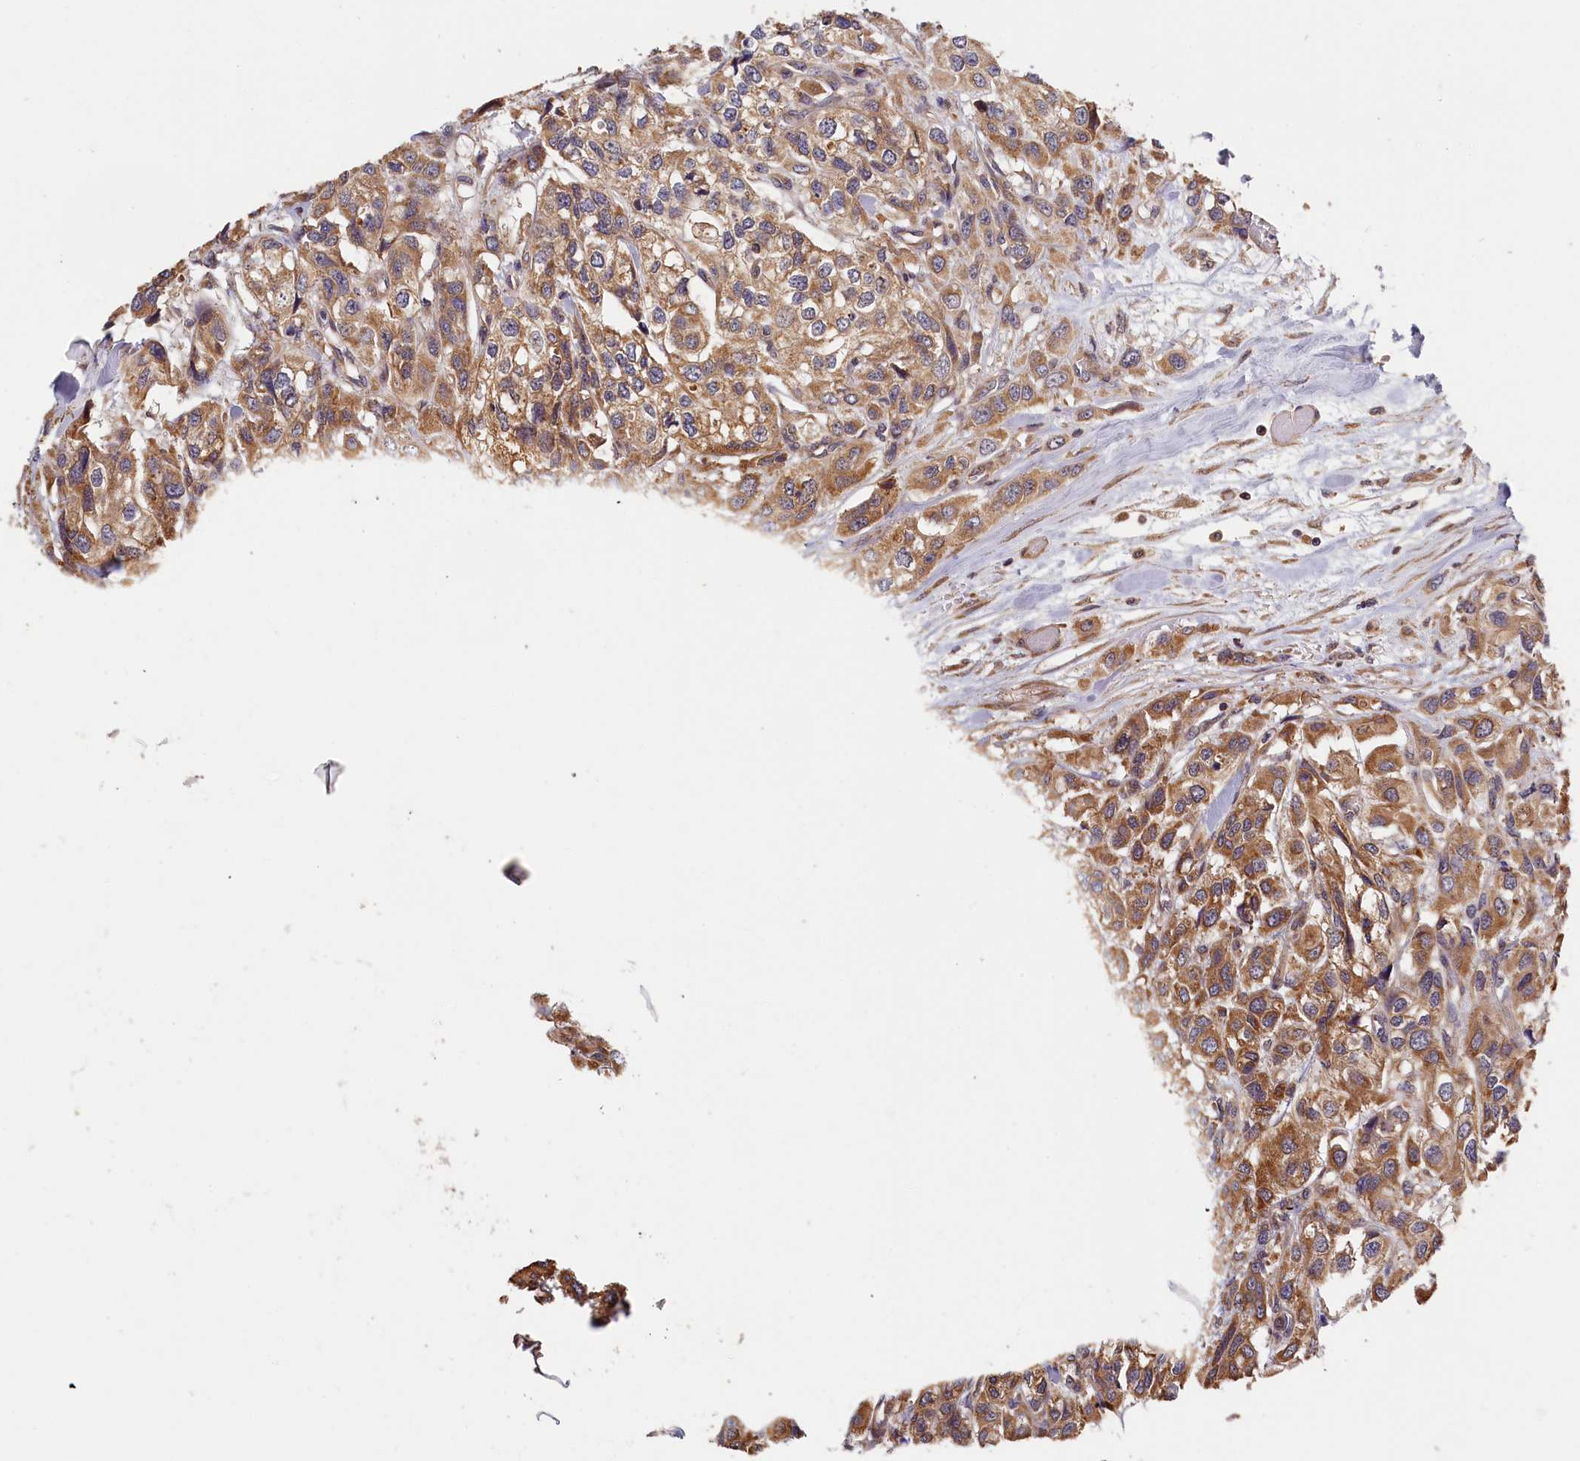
{"staining": {"intensity": "moderate", "quantity": ">75%", "location": "cytoplasmic/membranous"}, "tissue": "urothelial cancer", "cell_type": "Tumor cells", "image_type": "cancer", "snomed": [{"axis": "morphology", "description": "Urothelial carcinoma, High grade"}, {"axis": "topography", "description": "Urinary bladder"}], "caption": "A brown stain shows moderate cytoplasmic/membranous staining of a protein in urothelial cancer tumor cells.", "gene": "CEP44", "patient": {"sex": "male", "age": 67}}